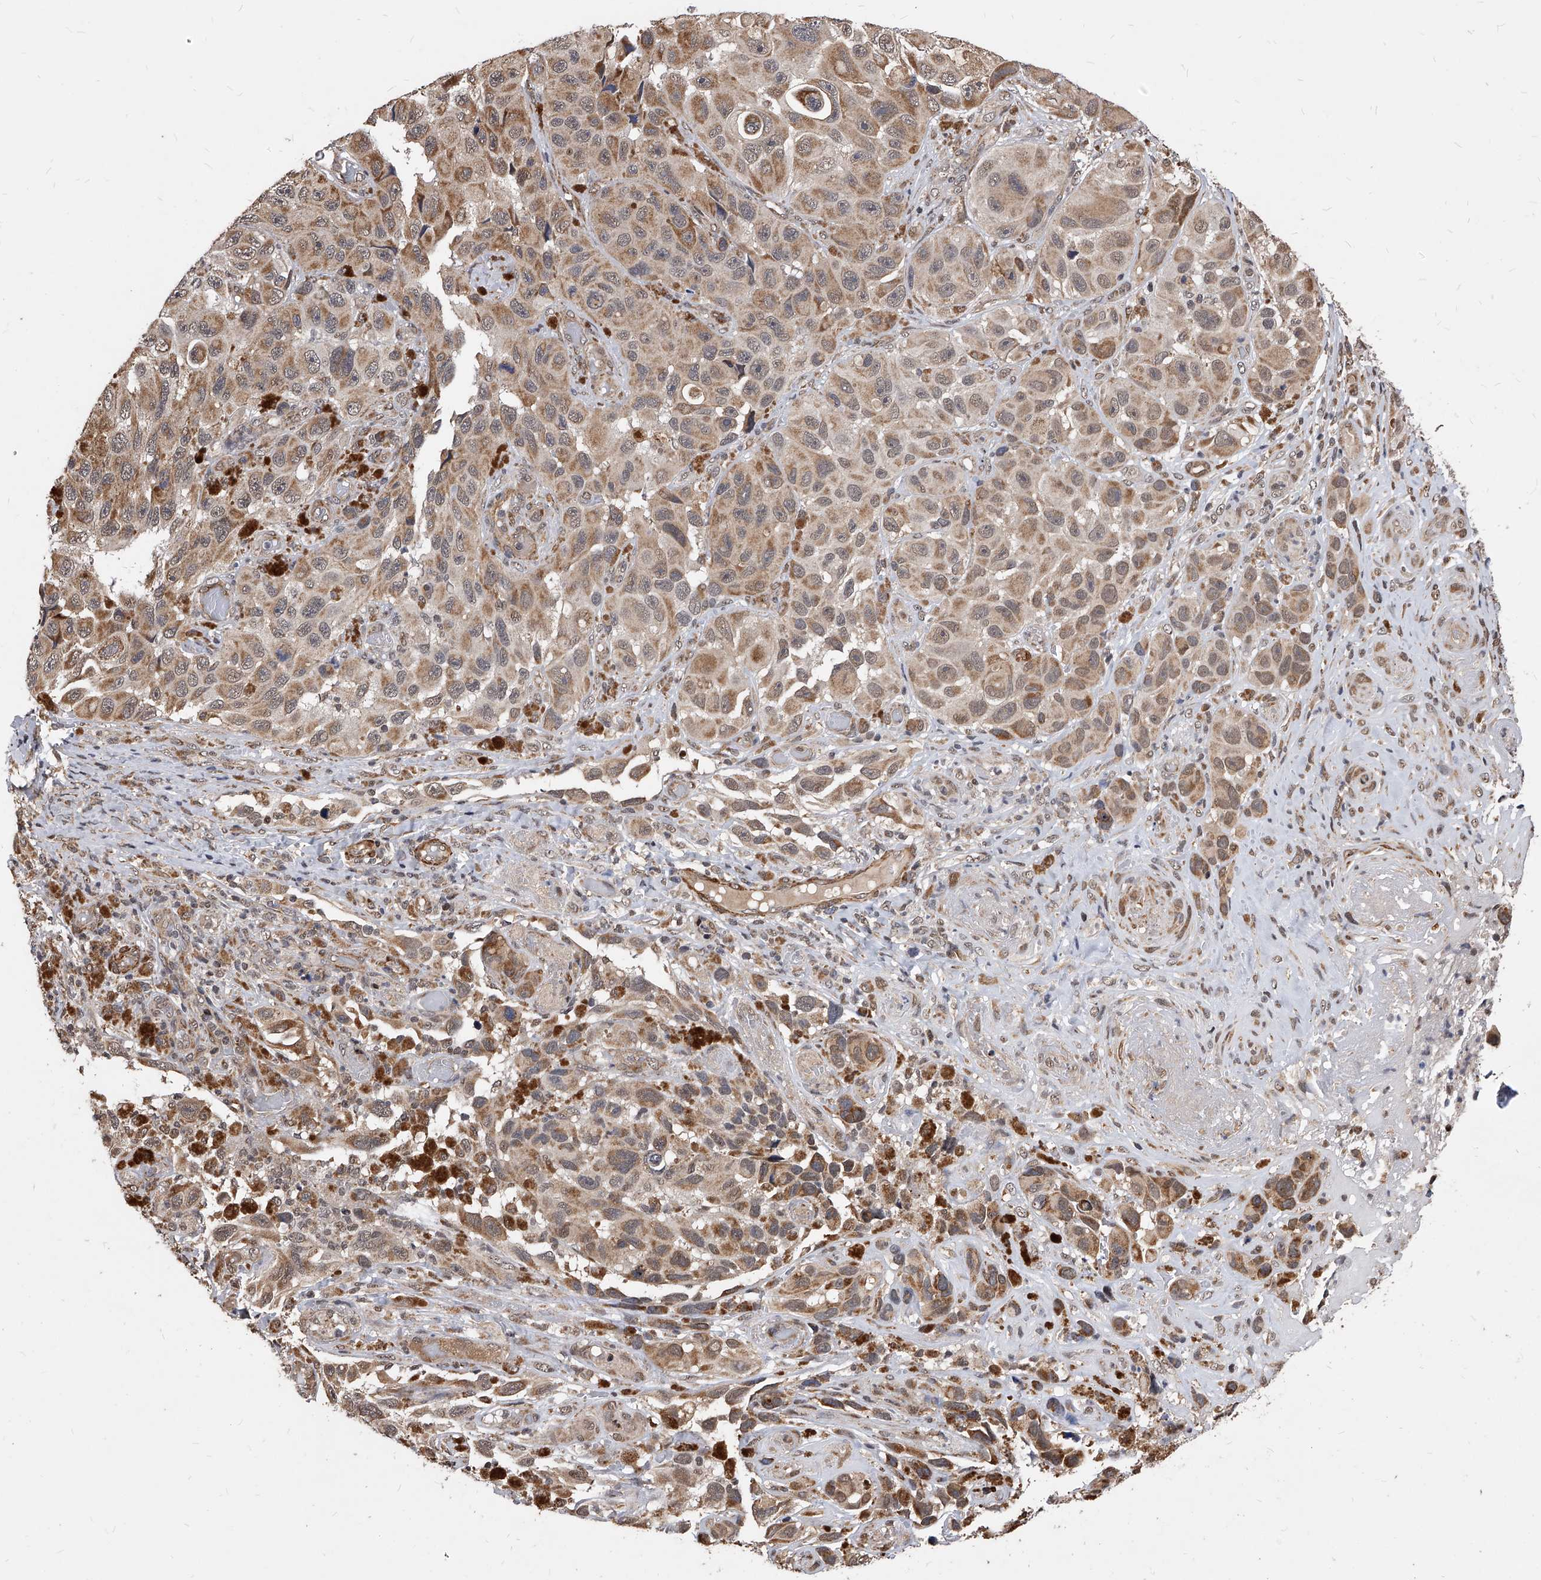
{"staining": {"intensity": "weak", "quantity": ">75%", "location": "cytoplasmic/membranous"}, "tissue": "melanoma", "cell_type": "Tumor cells", "image_type": "cancer", "snomed": [{"axis": "morphology", "description": "Malignant melanoma, NOS"}, {"axis": "topography", "description": "Skin"}], "caption": "Protein expression analysis of human malignant melanoma reveals weak cytoplasmic/membranous positivity in approximately >75% of tumor cells.", "gene": "DUSP22", "patient": {"sex": "female", "age": 73}}